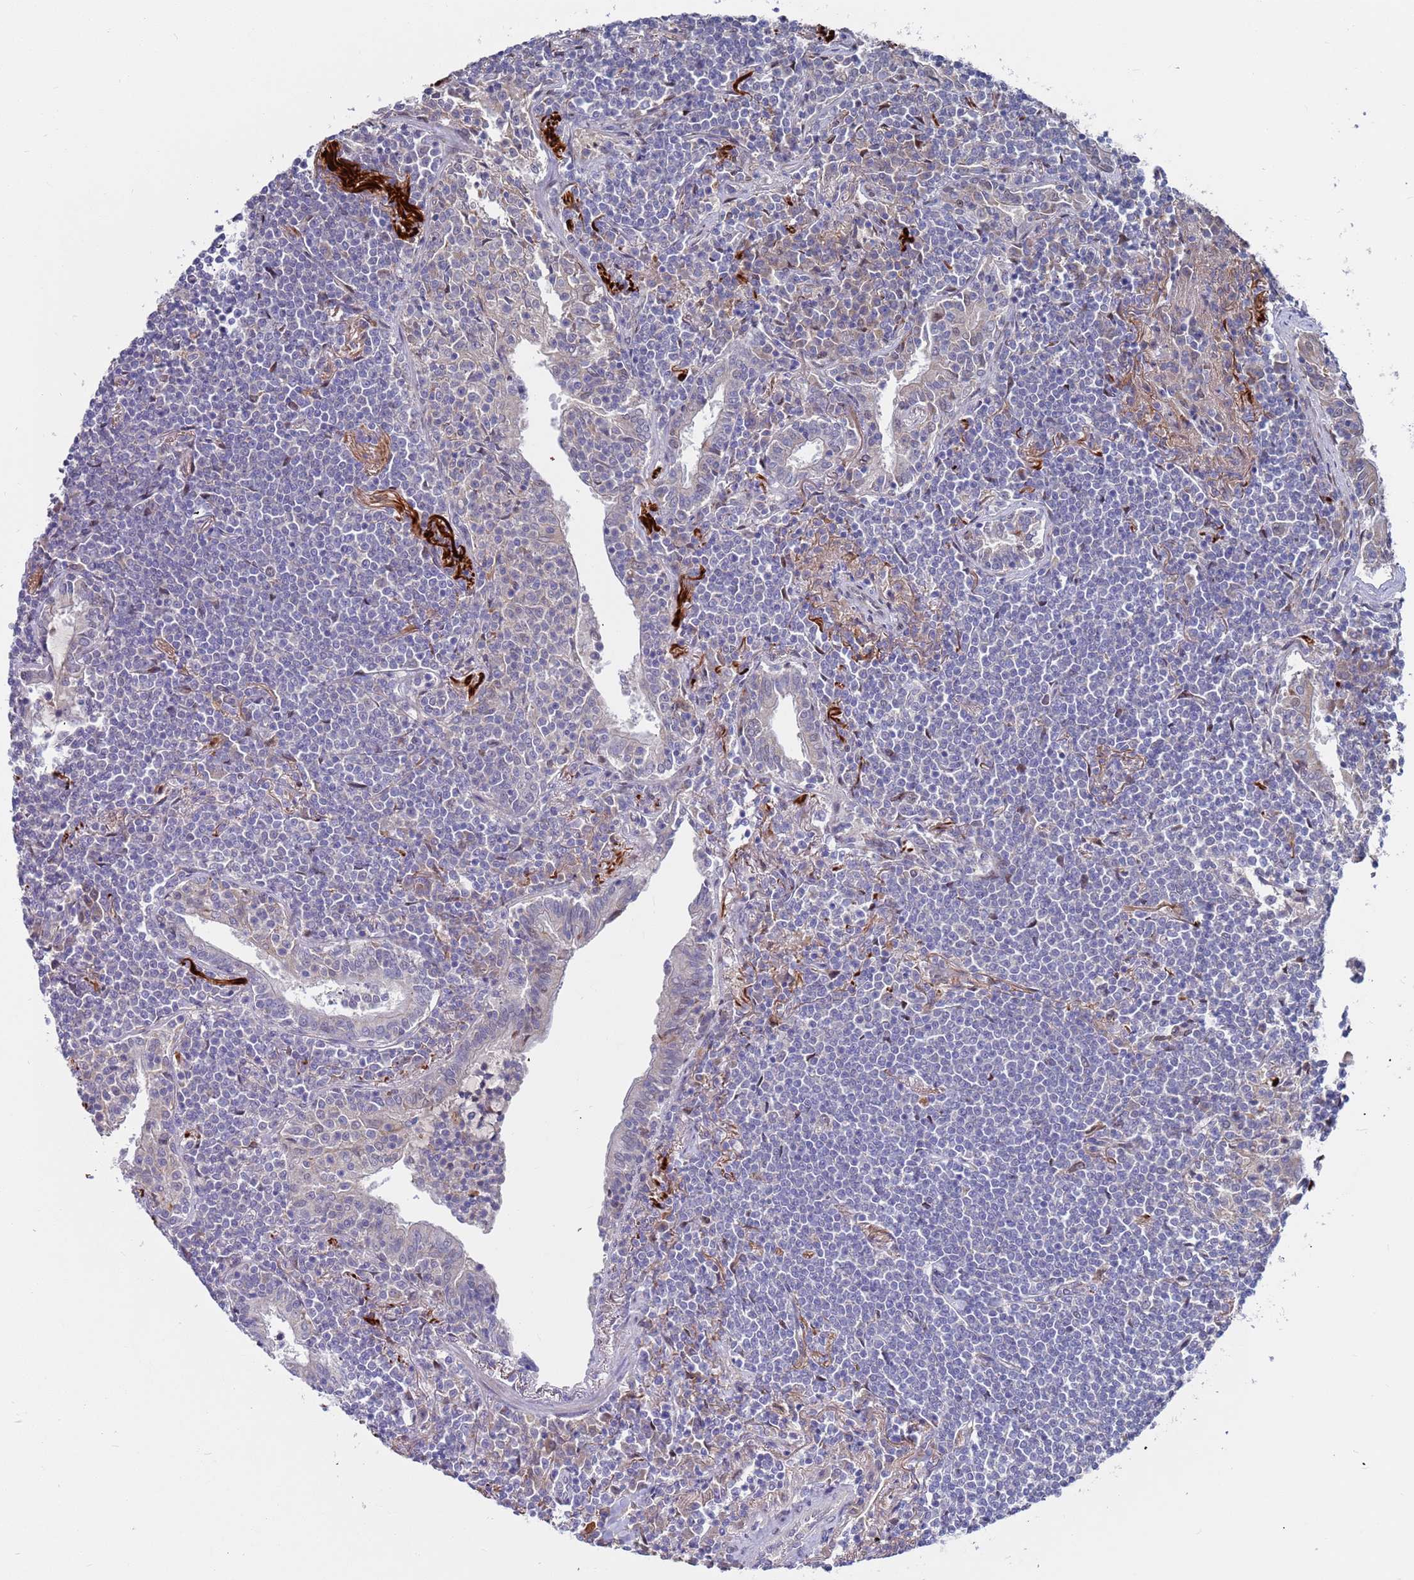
{"staining": {"intensity": "negative", "quantity": "none", "location": "none"}, "tissue": "lymphoma", "cell_type": "Tumor cells", "image_type": "cancer", "snomed": [{"axis": "morphology", "description": "Malignant lymphoma, non-Hodgkin's type, Low grade"}, {"axis": "topography", "description": "Lung"}], "caption": "Immunohistochemistry photomicrograph of neoplastic tissue: lymphoma stained with DAB (3,3'-diaminobenzidine) reveals no significant protein staining in tumor cells.", "gene": "FBXO27", "patient": {"sex": "female", "age": 71}}